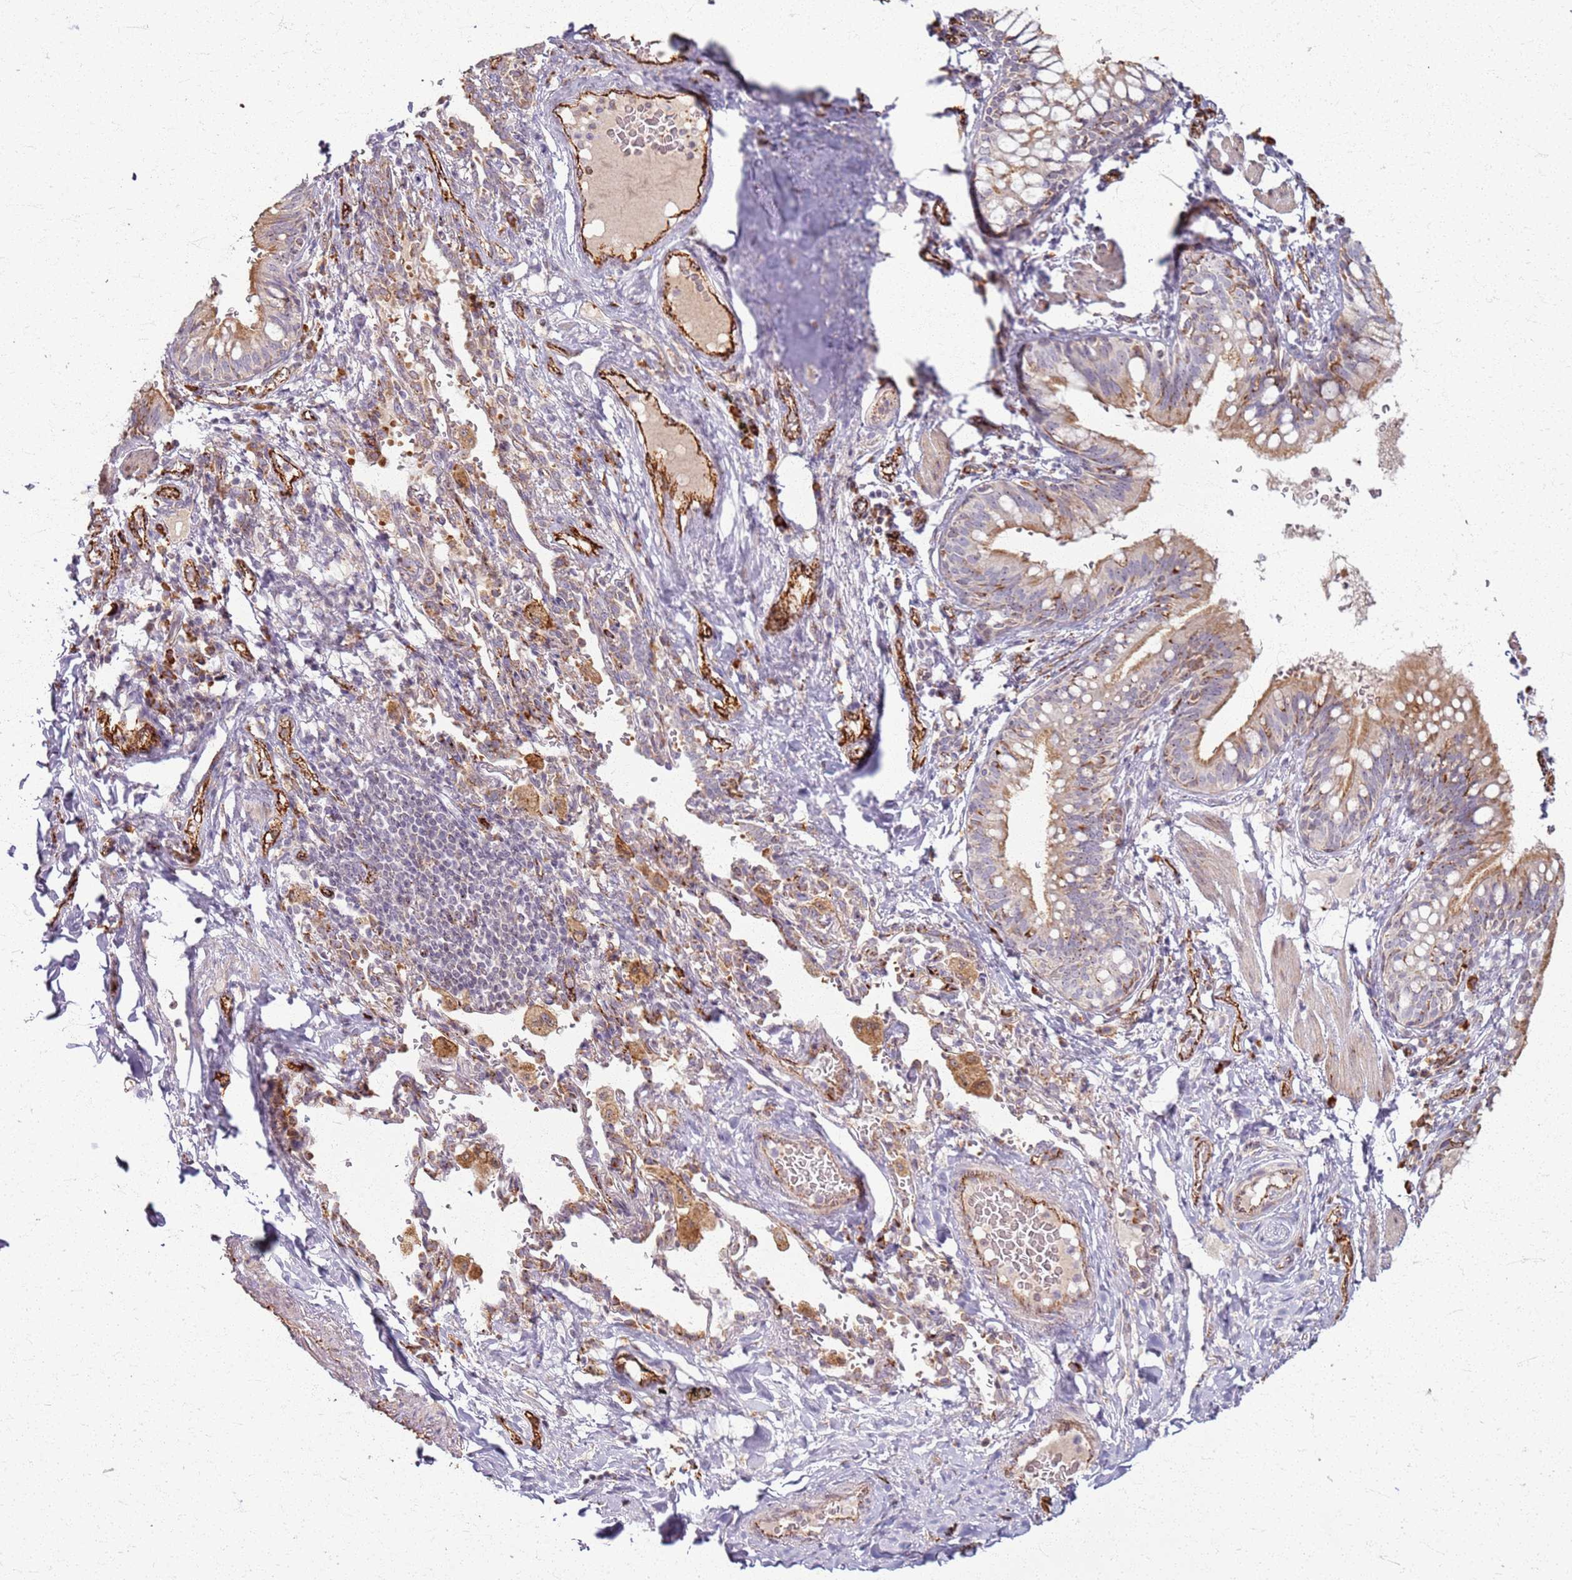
{"staining": {"intensity": "moderate", "quantity": ">75%", "location": "cytoplasmic/membranous,nuclear"}, "tissue": "bronchus", "cell_type": "Respiratory epithelial cells", "image_type": "normal", "snomed": [{"axis": "morphology", "description": "Normal tissue, NOS"}, {"axis": "topography", "description": "Cartilage tissue"}, {"axis": "topography", "description": "Bronchus"}], "caption": "DAB (3,3'-diaminobenzidine) immunohistochemical staining of unremarkable human bronchus shows moderate cytoplasmic/membranous,nuclear protein expression in approximately >75% of respiratory epithelial cells.", "gene": "KRI1", "patient": {"sex": "female", "age": 36}}